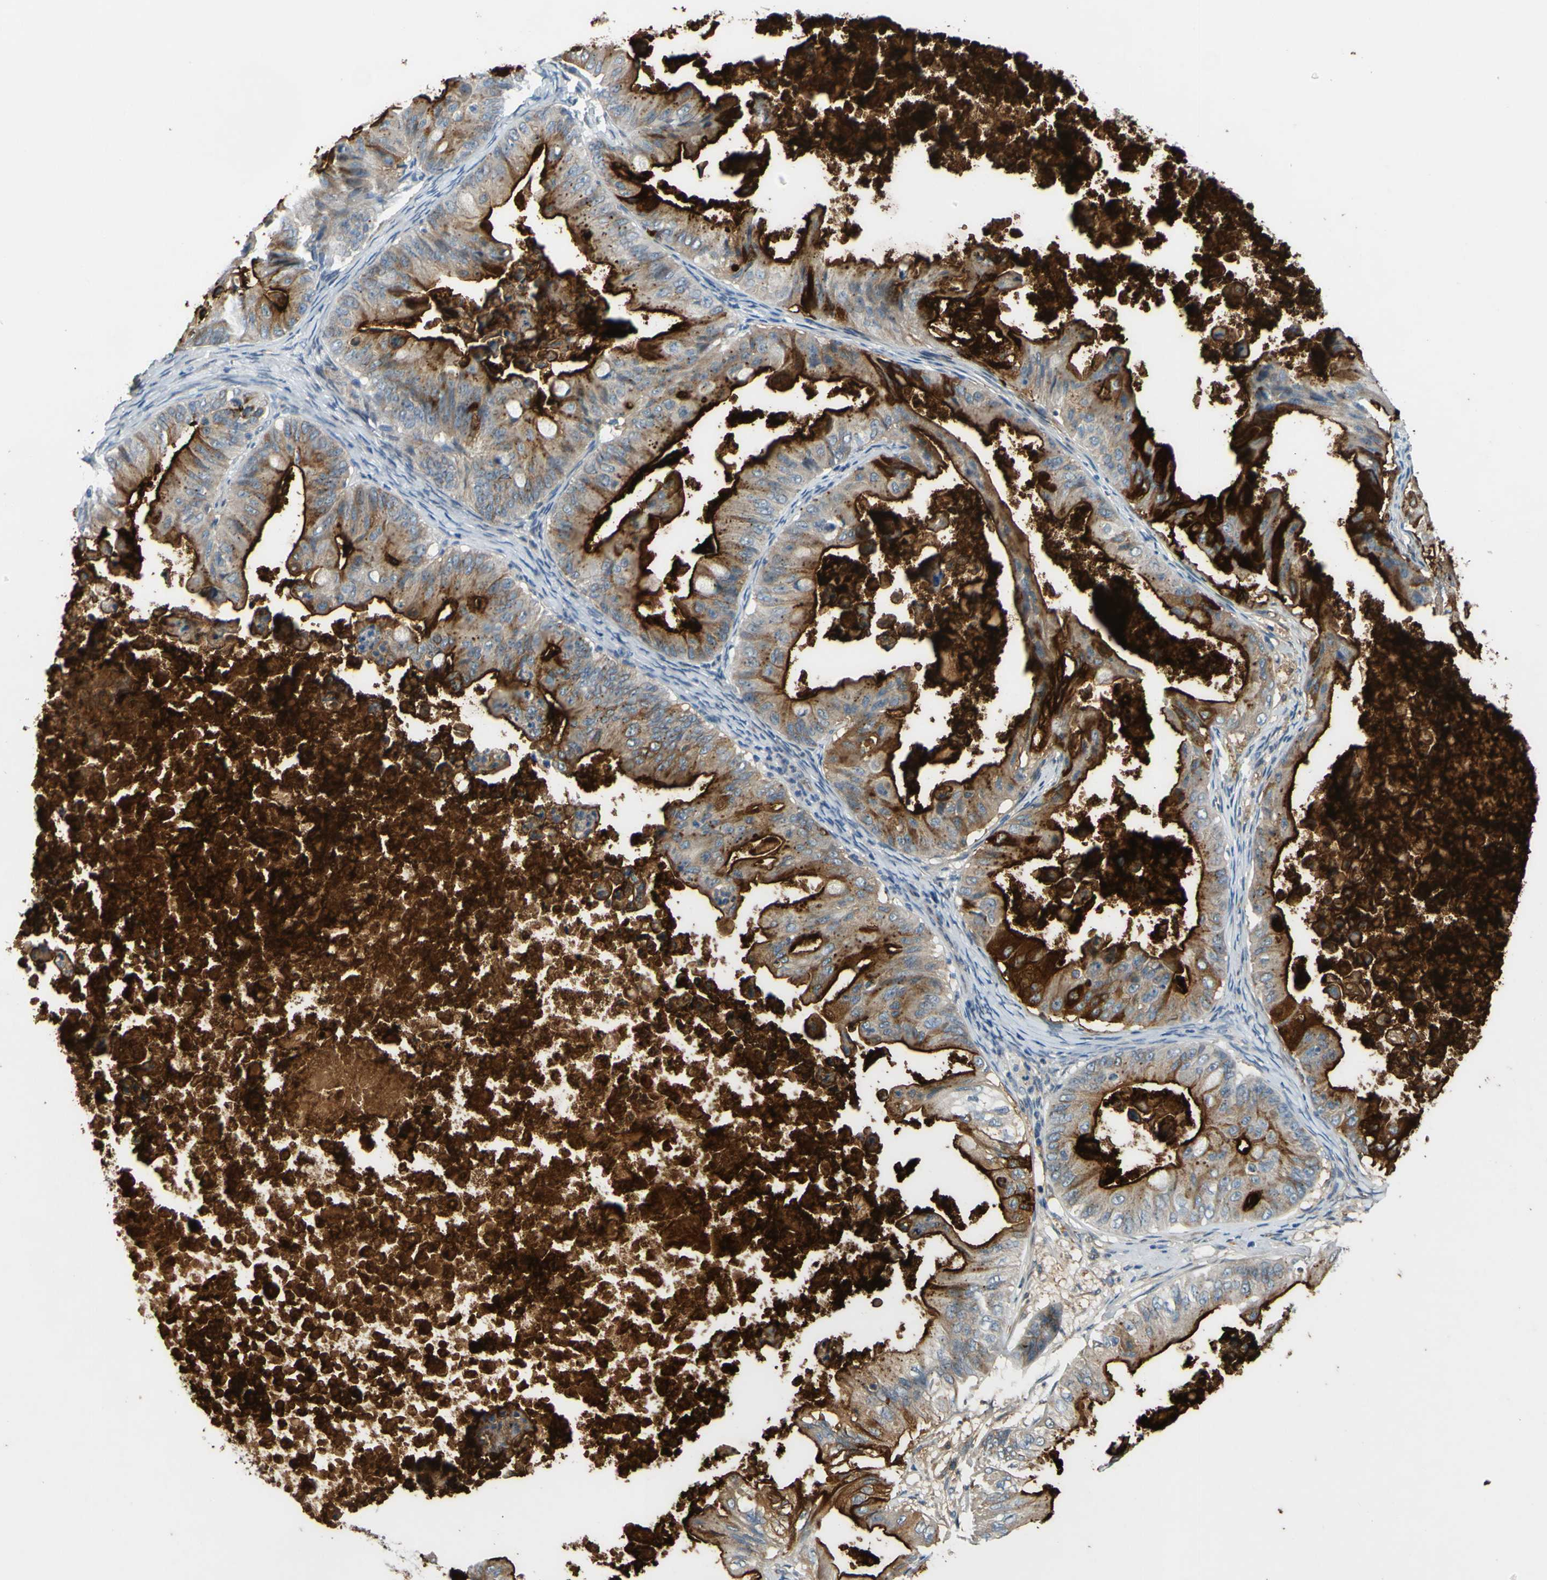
{"staining": {"intensity": "strong", "quantity": ">75%", "location": "cytoplasmic/membranous"}, "tissue": "ovarian cancer", "cell_type": "Tumor cells", "image_type": "cancer", "snomed": [{"axis": "morphology", "description": "Cystadenocarcinoma, mucinous, NOS"}, {"axis": "topography", "description": "Ovary"}], "caption": "A high-resolution photomicrograph shows IHC staining of mucinous cystadenocarcinoma (ovarian), which reveals strong cytoplasmic/membranous staining in approximately >75% of tumor cells.", "gene": "ARHGAP1", "patient": {"sex": "female", "age": 37}}